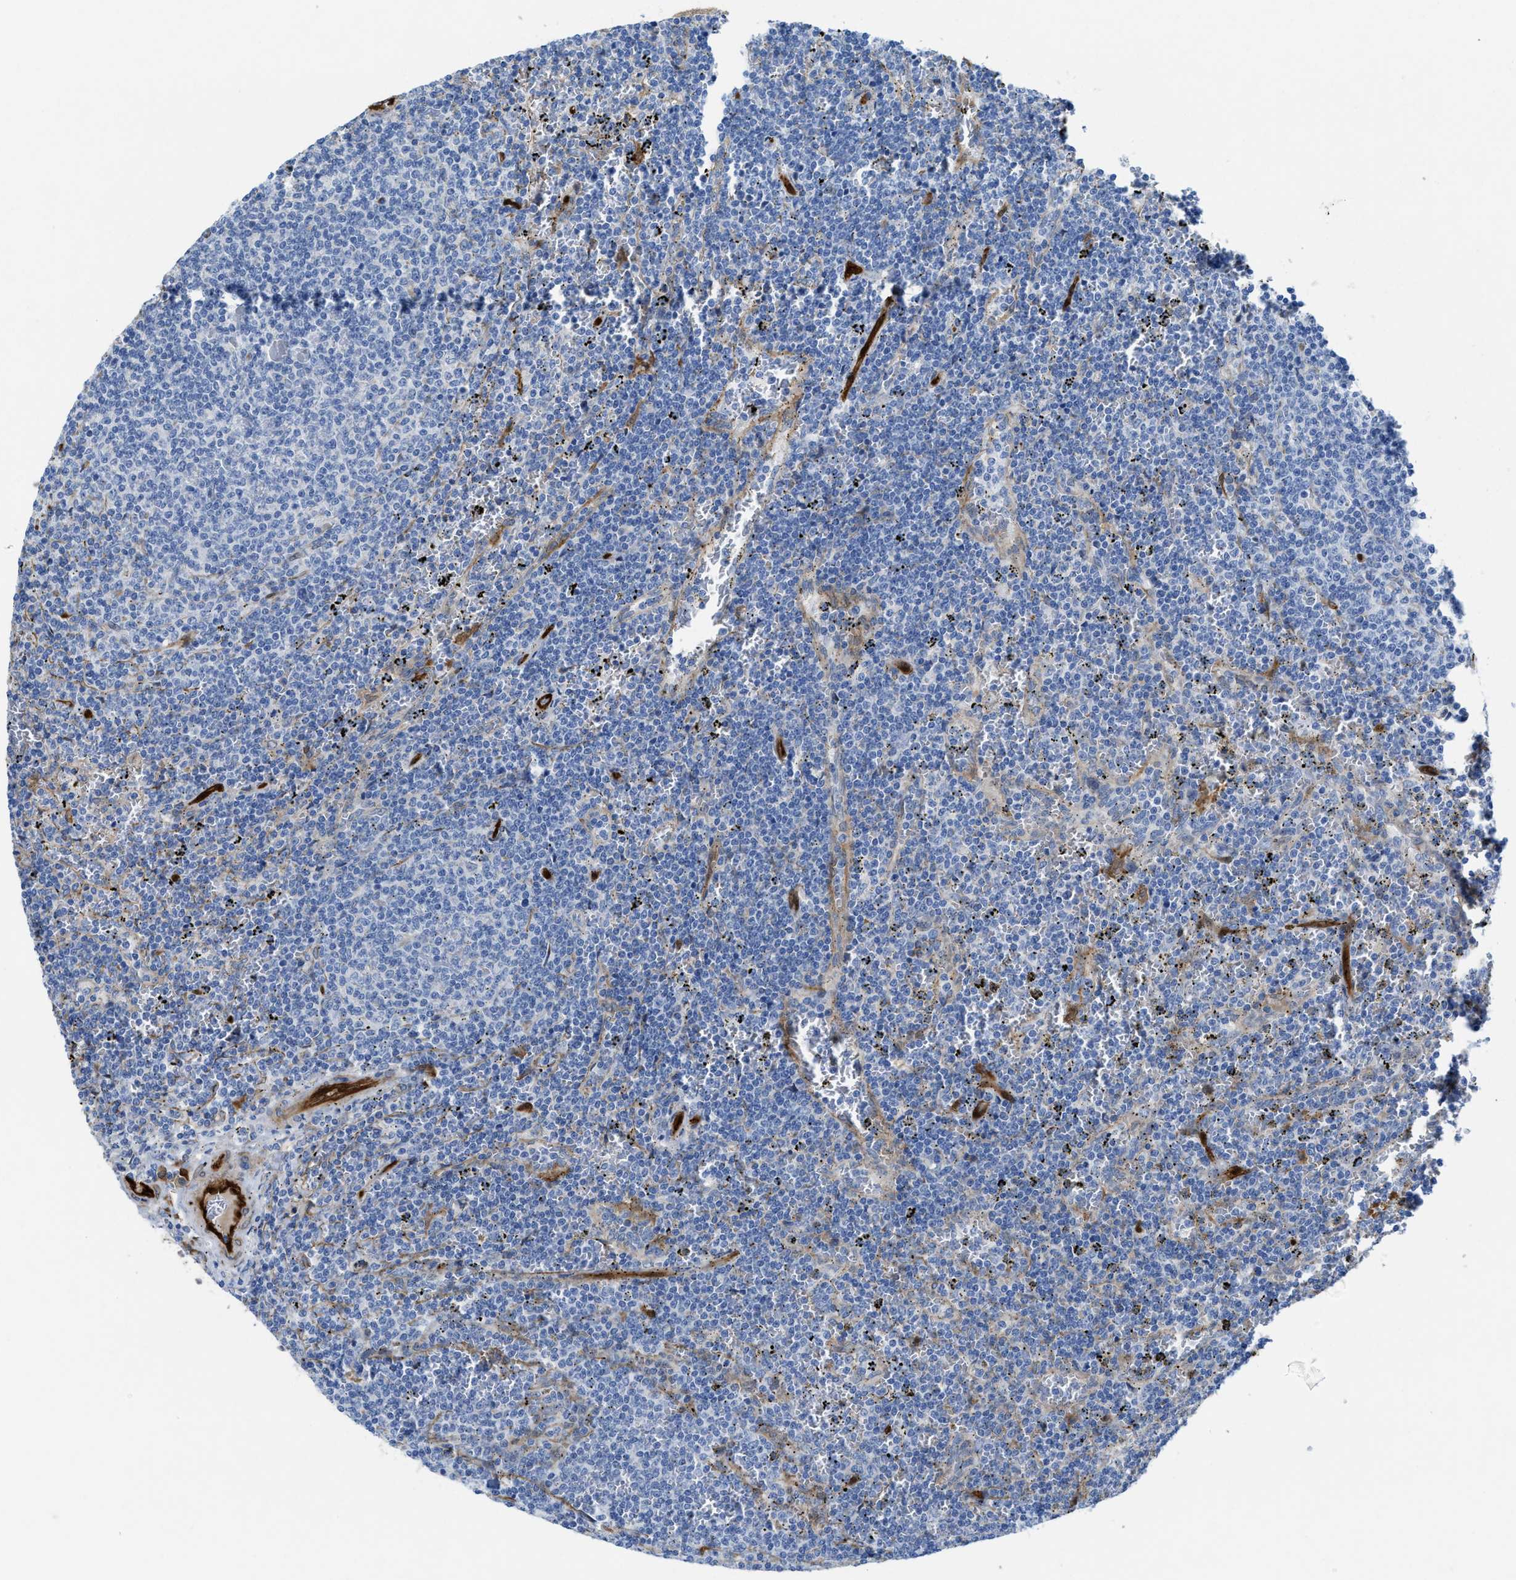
{"staining": {"intensity": "negative", "quantity": "none", "location": "none"}, "tissue": "lymphoma", "cell_type": "Tumor cells", "image_type": "cancer", "snomed": [{"axis": "morphology", "description": "Malignant lymphoma, non-Hodgkin's type, Low grade"}, {"axis": "topography", "description": "Spleen"}], "caption": "Immunohistochemistry of lymphoma displays no staining in tumor cells.", "gene": "ASS1", "patient": {"sex": "female", "age": 50}}